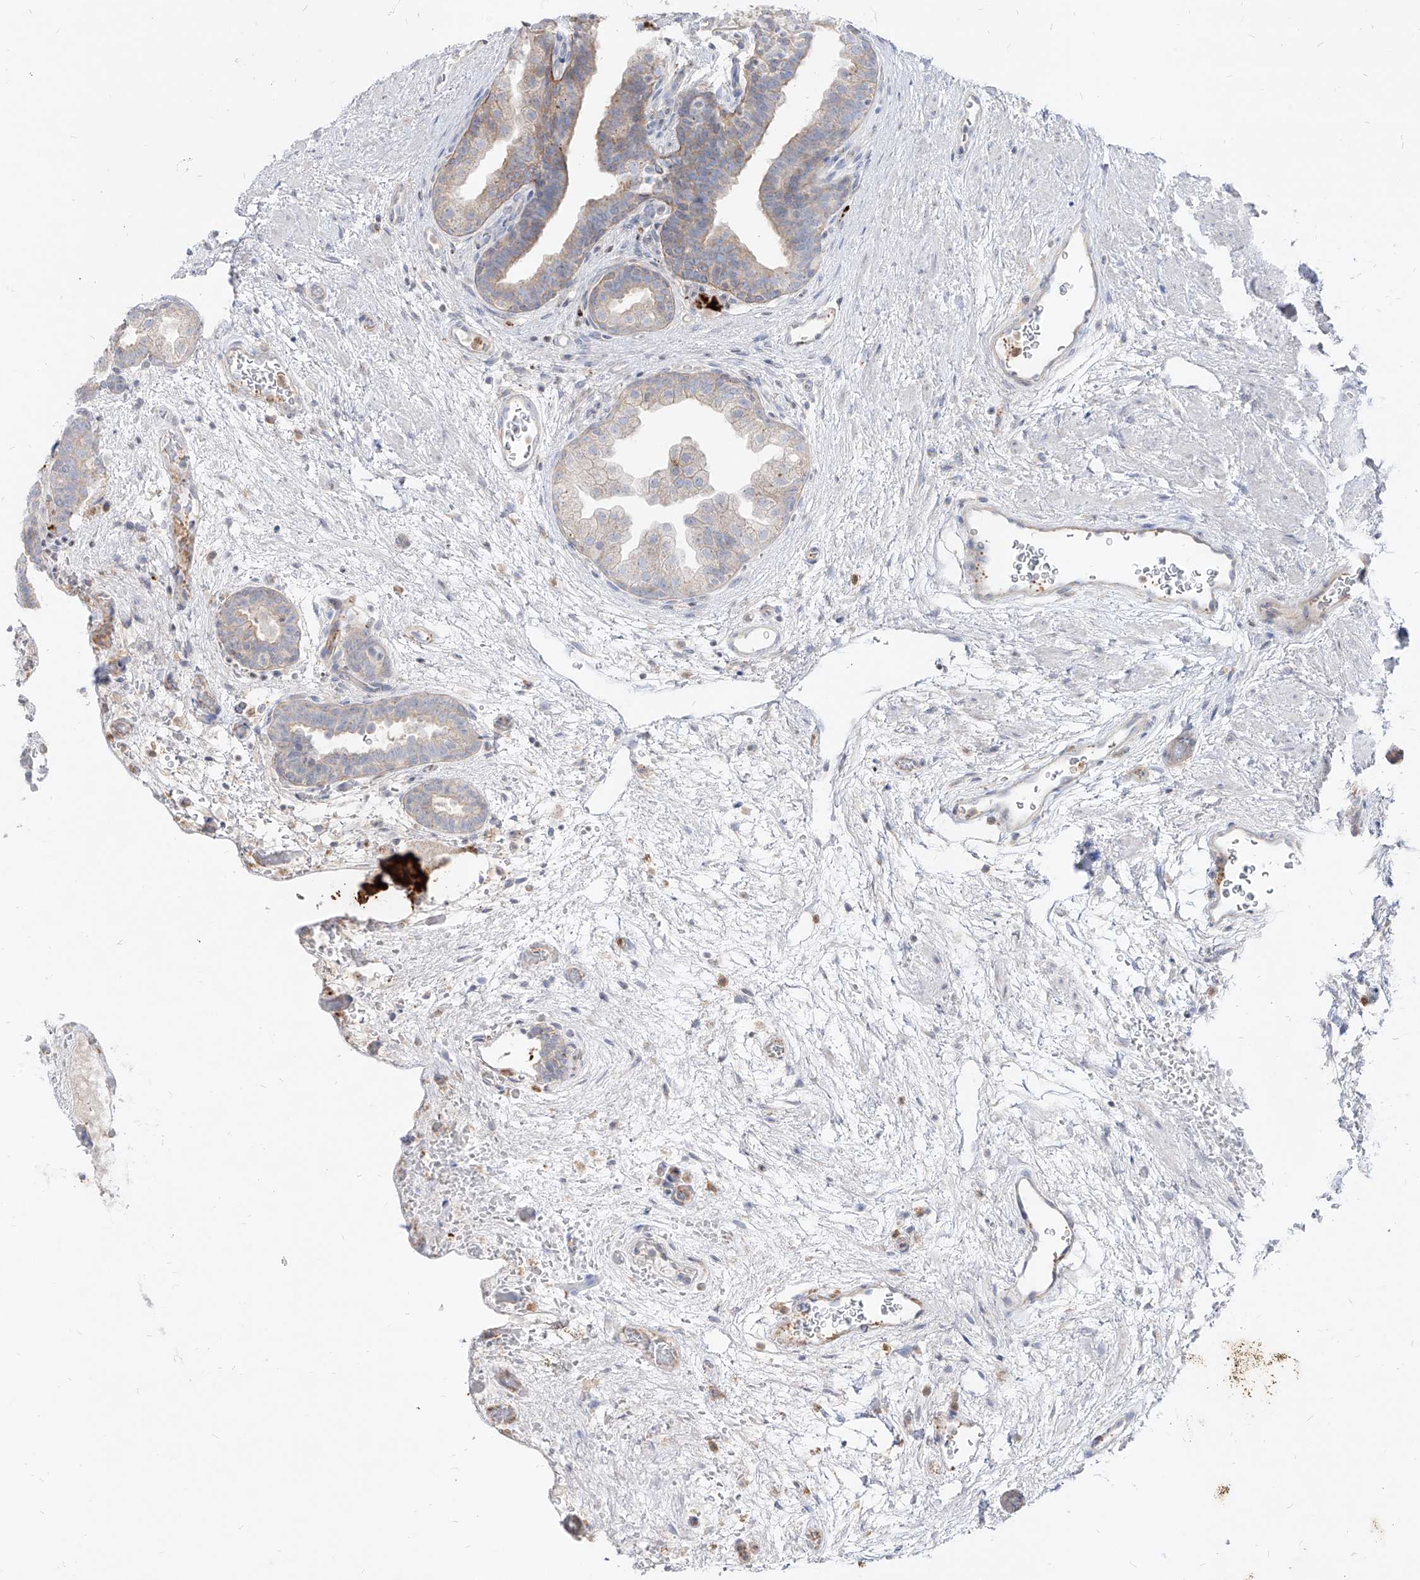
{"staining": {"intensity": "weak", "quantity": "<25%", "location": "cytoplasmic/membranous"}, "tissue": "prostate", "cell_type": "Glandular cells", "image_type": "normal", "snomed": [{"axis": "morphology", "description": "Normal tissue, NOS"}, {"axis": "topography", "description": "Prostate"}], "caption": "Immunohistochemical staining of benign prostate displays no significant staining in glandular cells. Brightfield microscopy of IHC stained with DAB (3,3'-diaminobenzidine) (brown) and hematoxylin (blue), captured at high magnification.", "gene": "RBFOX3", "patient": {"sex": "male", "age": 48}}